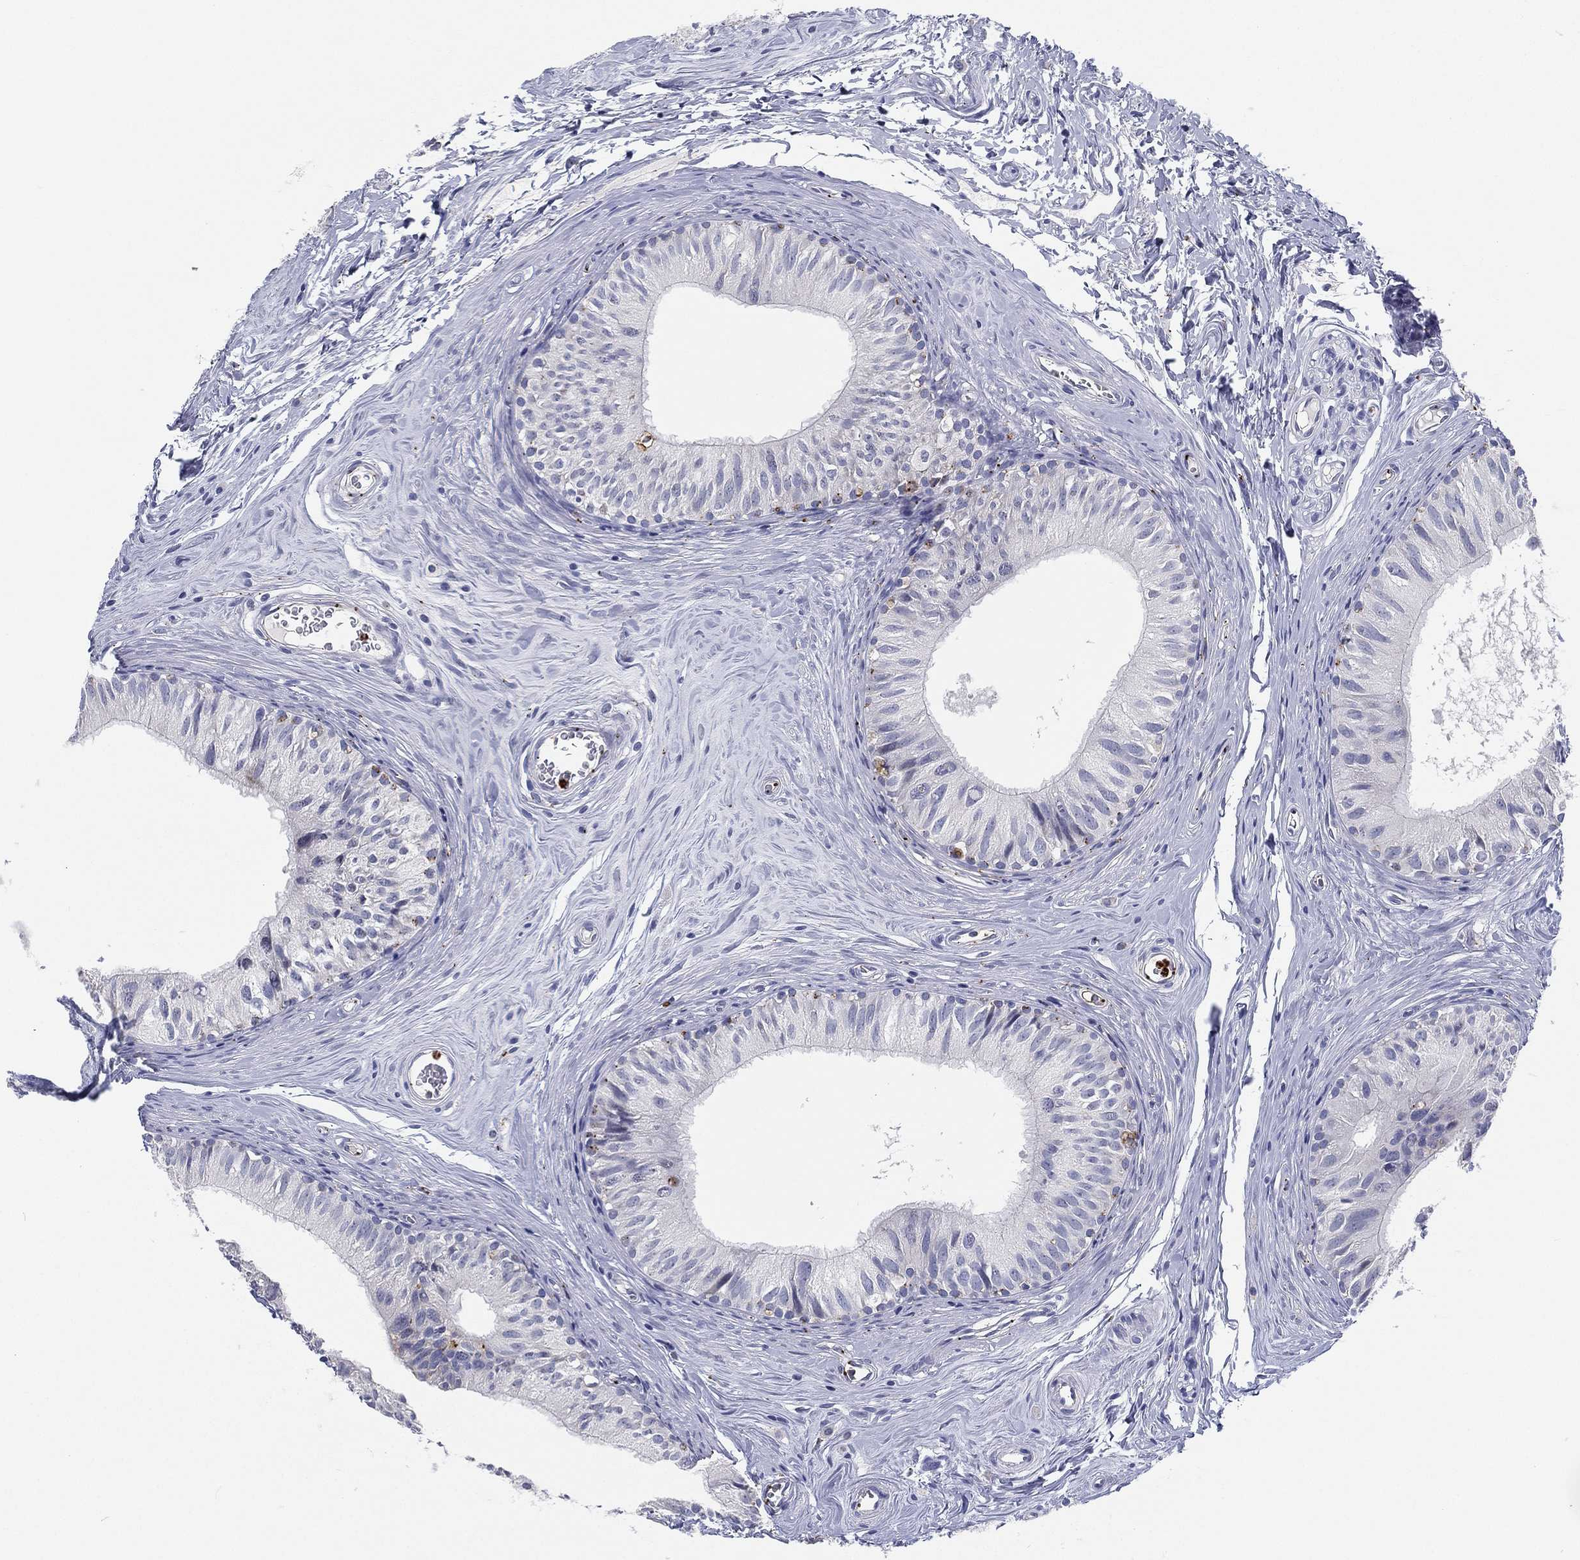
{"staining": {"intensity": "negative", "quantity": "none", "location": "none"}, "tissue": "epididymis", "cell_type": "Glandular cells", "image_type": "normal", "snomed": [{"axis": "morphology", "description": "Normal tissue, NOS"}, {"axis": "topography", "description": "Epididymis"}], "caption": "Glandular cells are negative for protein expression in unremarkable human epididymis. (DAB immunohistochemistry visualized using brightfield microscopy, high magnification).", "gene": "PLAC8", "patient": {"sex": "male", "age": 52}}